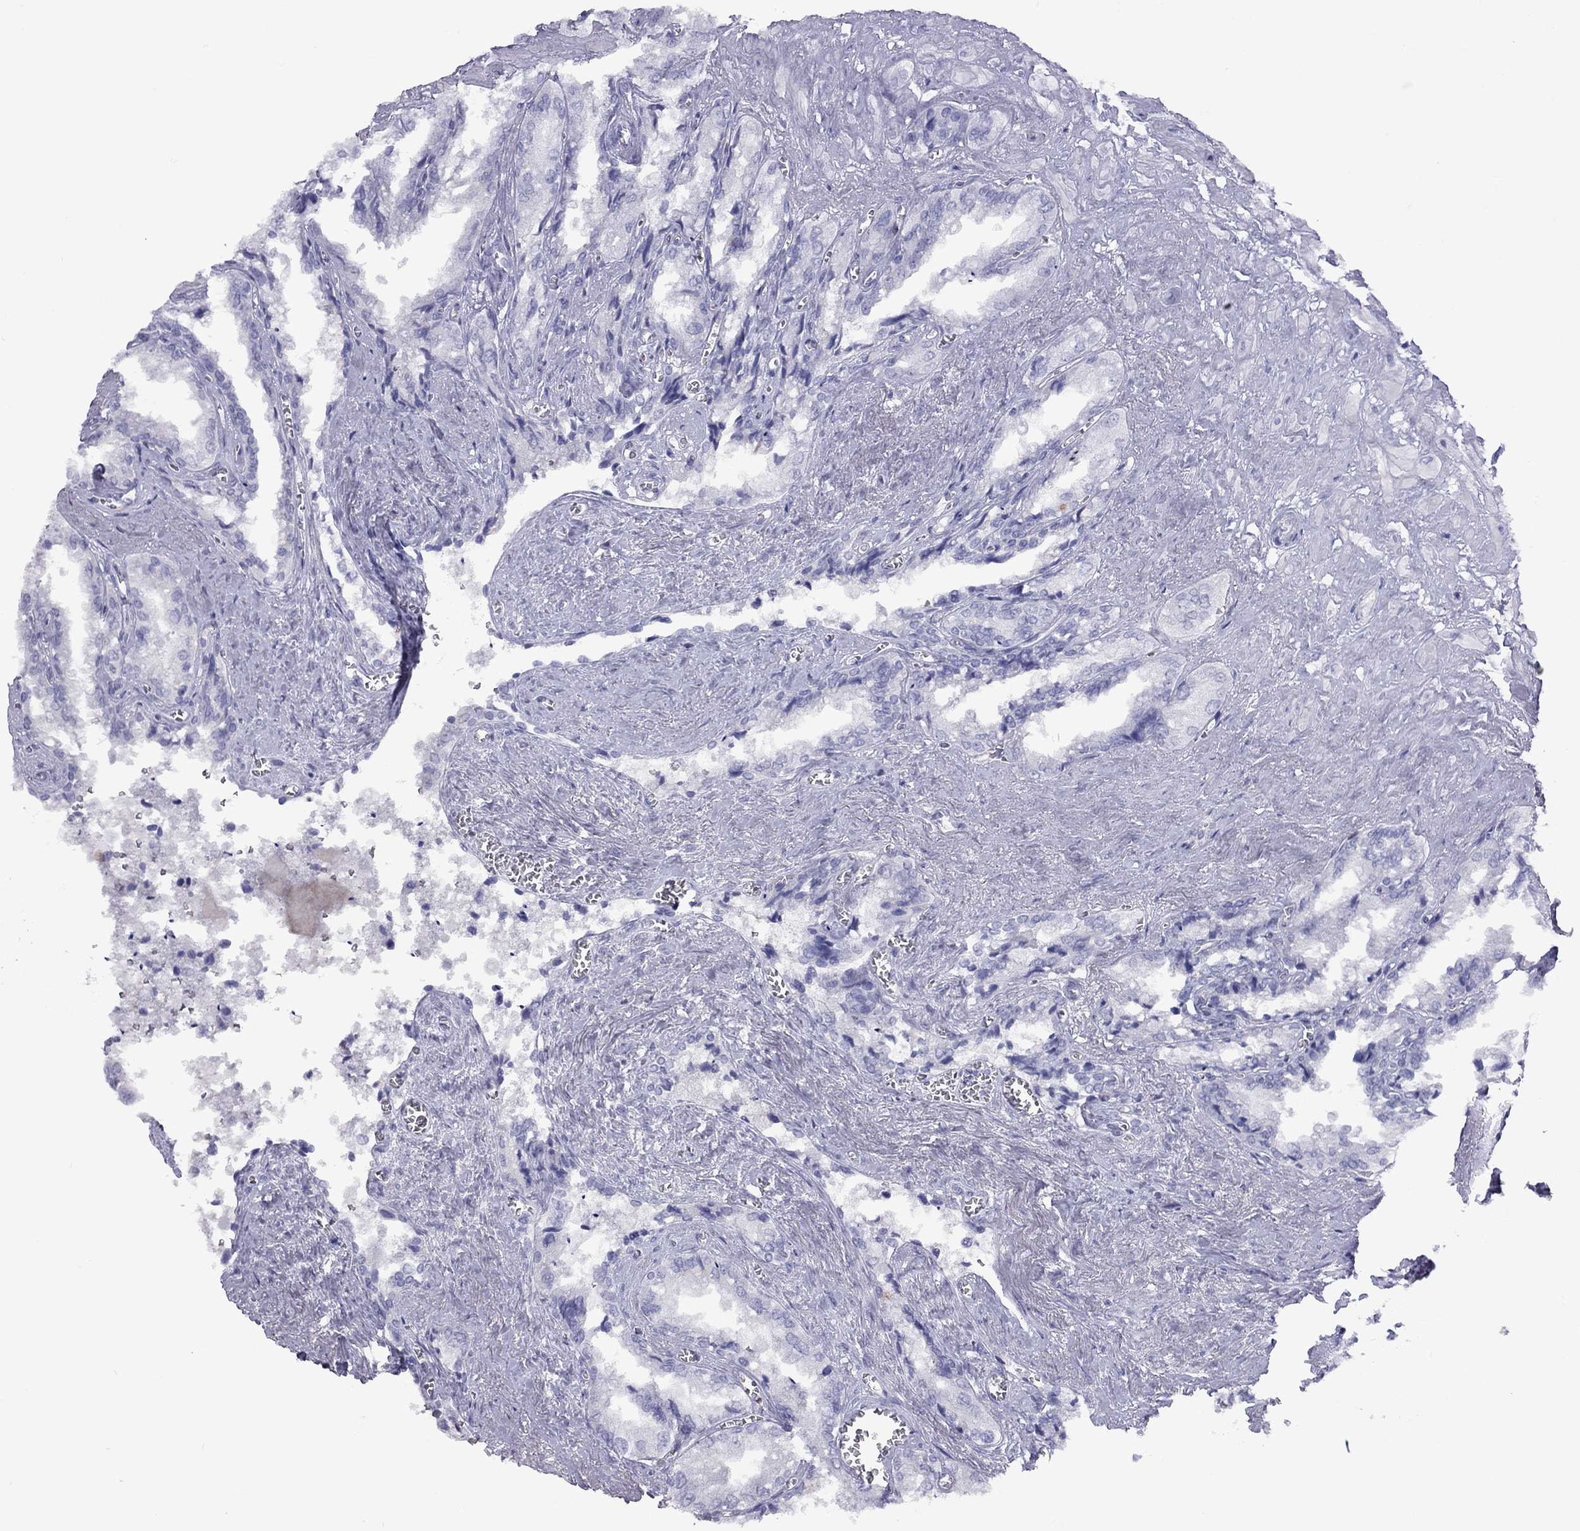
{"staining": {"intensity": "negative", "quantity": "none", "location": "none"}, "tissue": "seminal vesicle", "cell_type": "Glandular cells", "image_type": "normal", "snomed": [{"axis": "morphology", "description": "Normal tissue, NOS"}, {"axis": "topography", "description": "Seminal veicle"}], "caption": "Immunohistochemical staining of benign human seminal vesicle displays no significant positivity in glandular cells.", "gene": "FSCN3", "patient": {"sex": "male", "age": 67}}